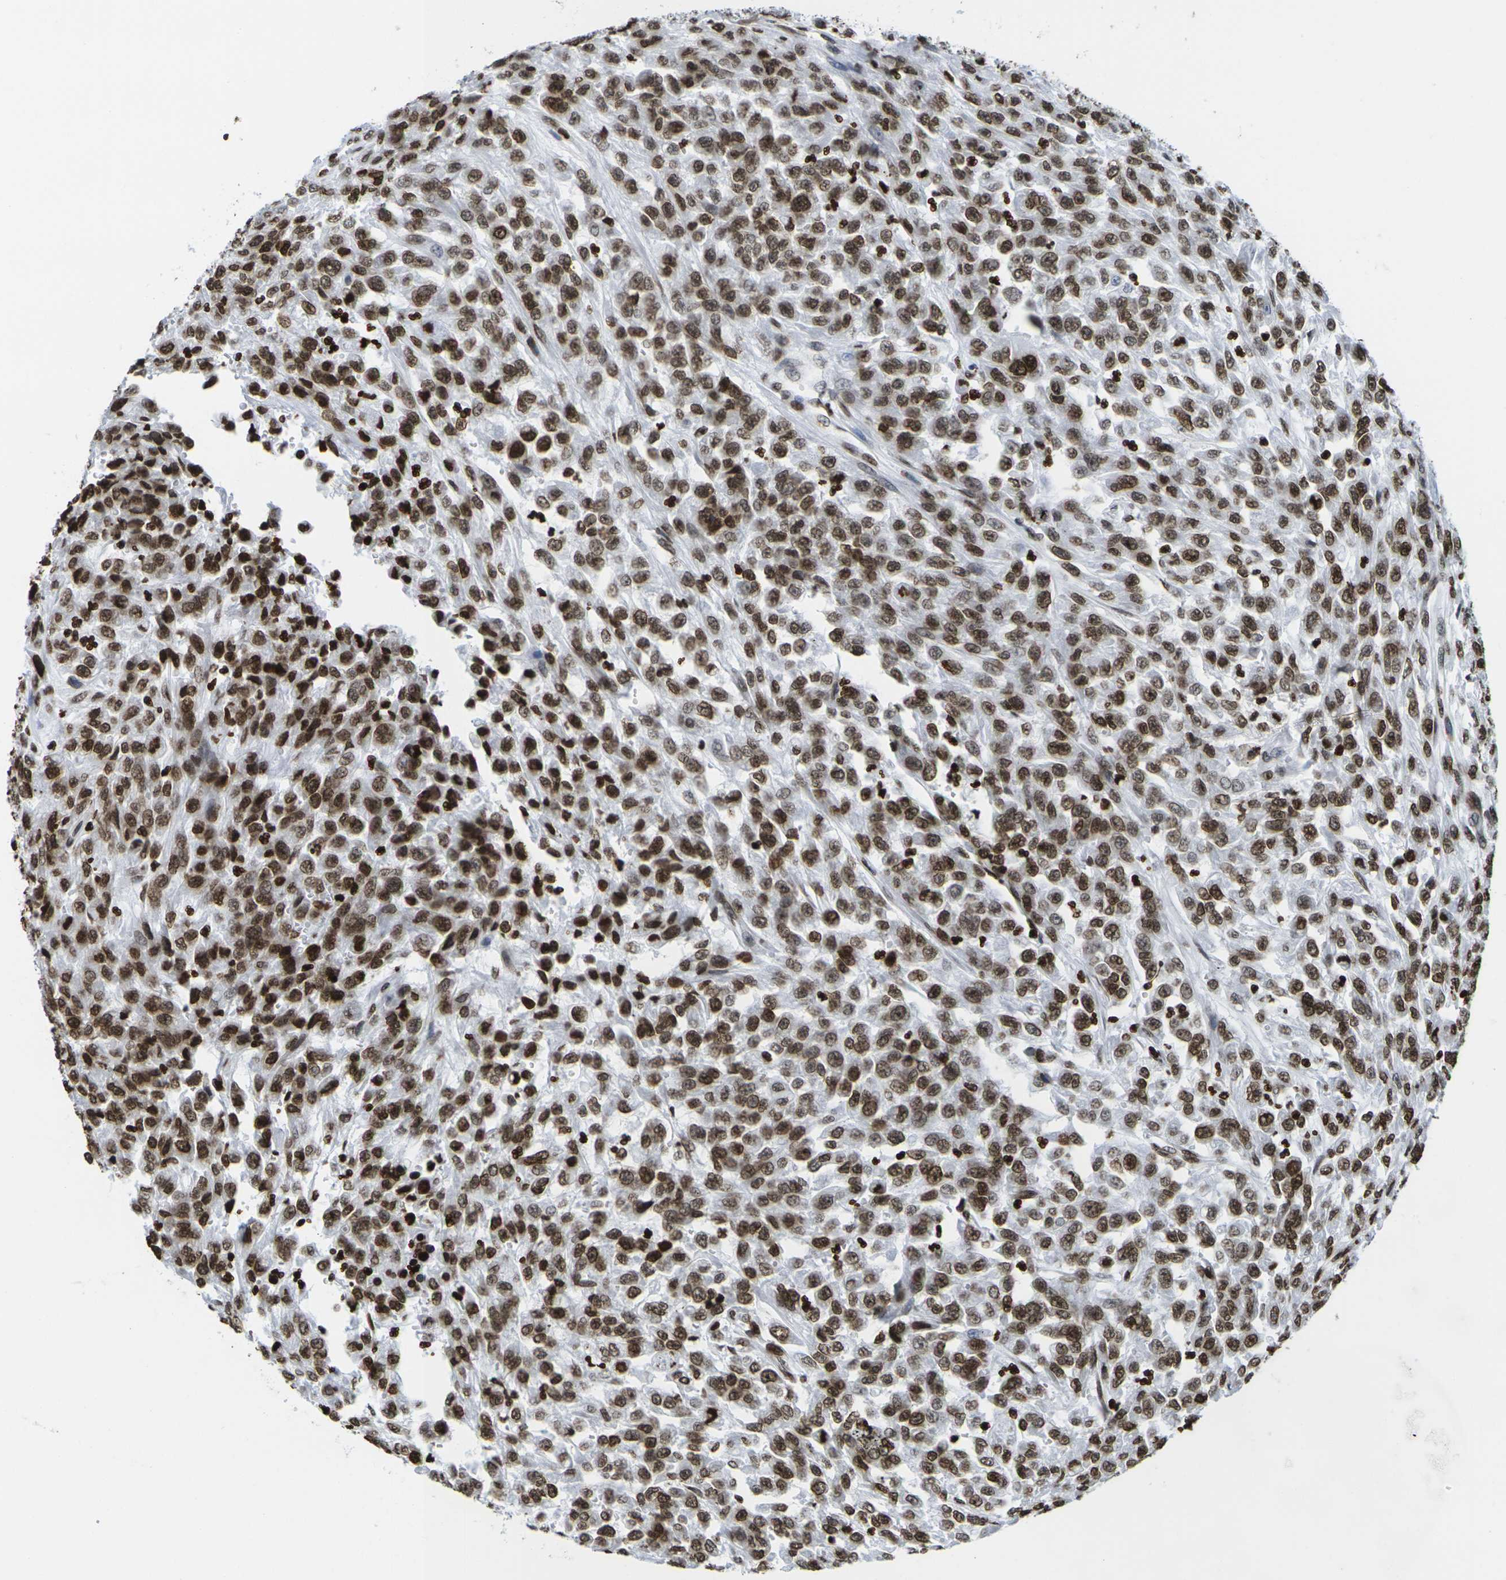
{"staining": {"intensity": "strong", "quantity": ">75%", "location": "cytoplasmic/membranous,nuclear"}, "tissue": "urothelial cancer", "cell_type": "Tumor cells", "image_type": "cancer", "snomed": [{"axis": "morphology", "description": "Urothelial carcinoma, High grade"}, {"axis": "topography", "description": "Urinary bladder"}], "caption": "Protein expression analysis of urothelial cancer exhibits strong cytoplasmic/membranous and nuclear expression in approximately >75% of tumor cells.", "gene": "H2AC21", "patient": {"sex": "male", "age": 46}}